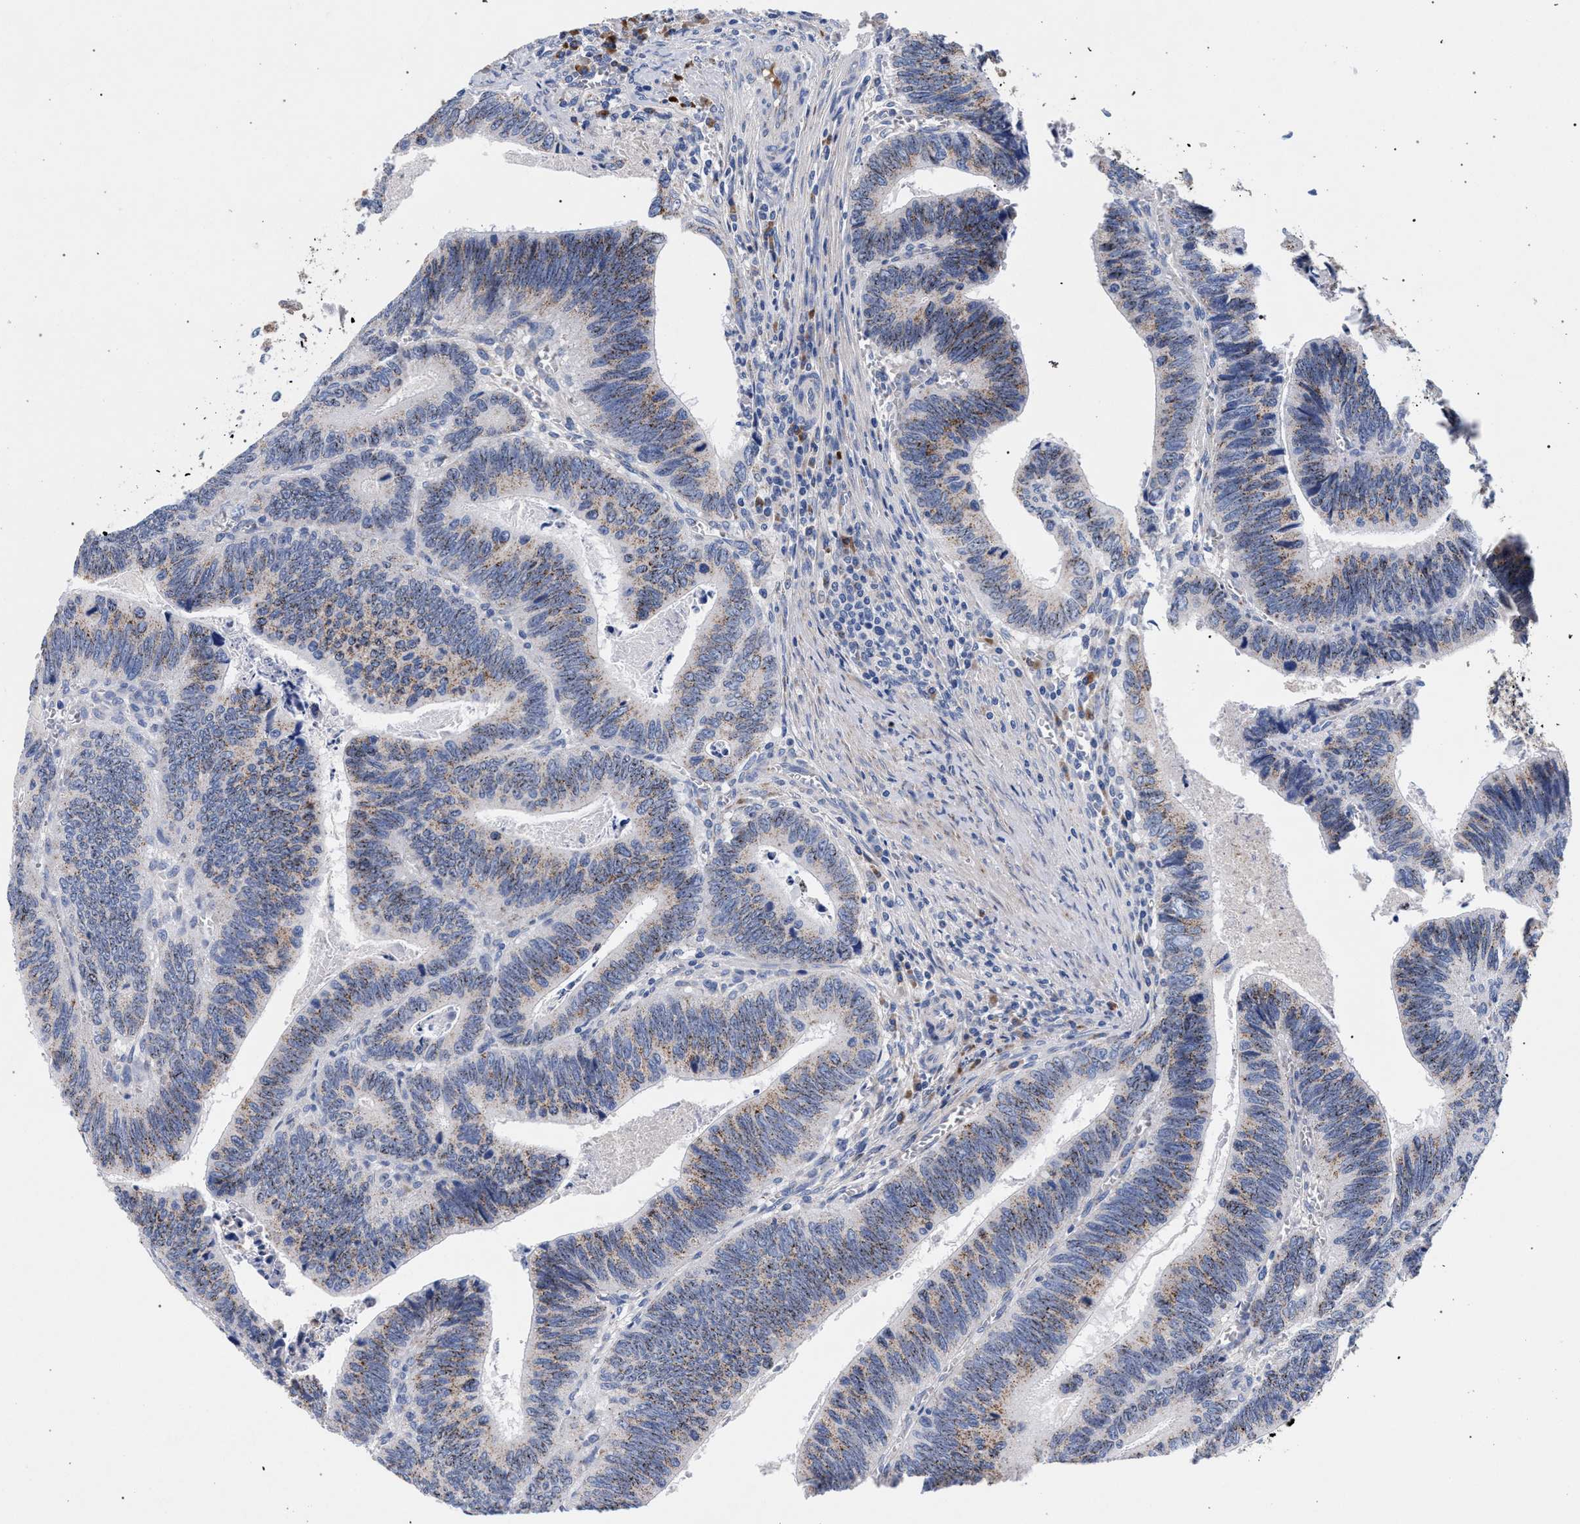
{"staining": {"intensity": "weak", "quantity": "25%-75%", "location": "cytoplasmic/membranous"}, "tissue": "colorectal cancer", "cell_type": "Tumor cells", "image_type": "cancer", "snomed": [{"axis": "morphology", "description": "Inflammation, NOS"}, {"axis": "morphology", "description": "Adenocarcinoma, NOS"}, {"axis": "topography", "description": "Colon"}], "caption": "Protein staining of adenocarcinoma (colorectal) tissue reveals weak cytoplasmic/membranous positivity in approximately 25%-75% of tumor cells.", "gene": "ACOX1", "patient": {"sex": "male", "age": 72}}